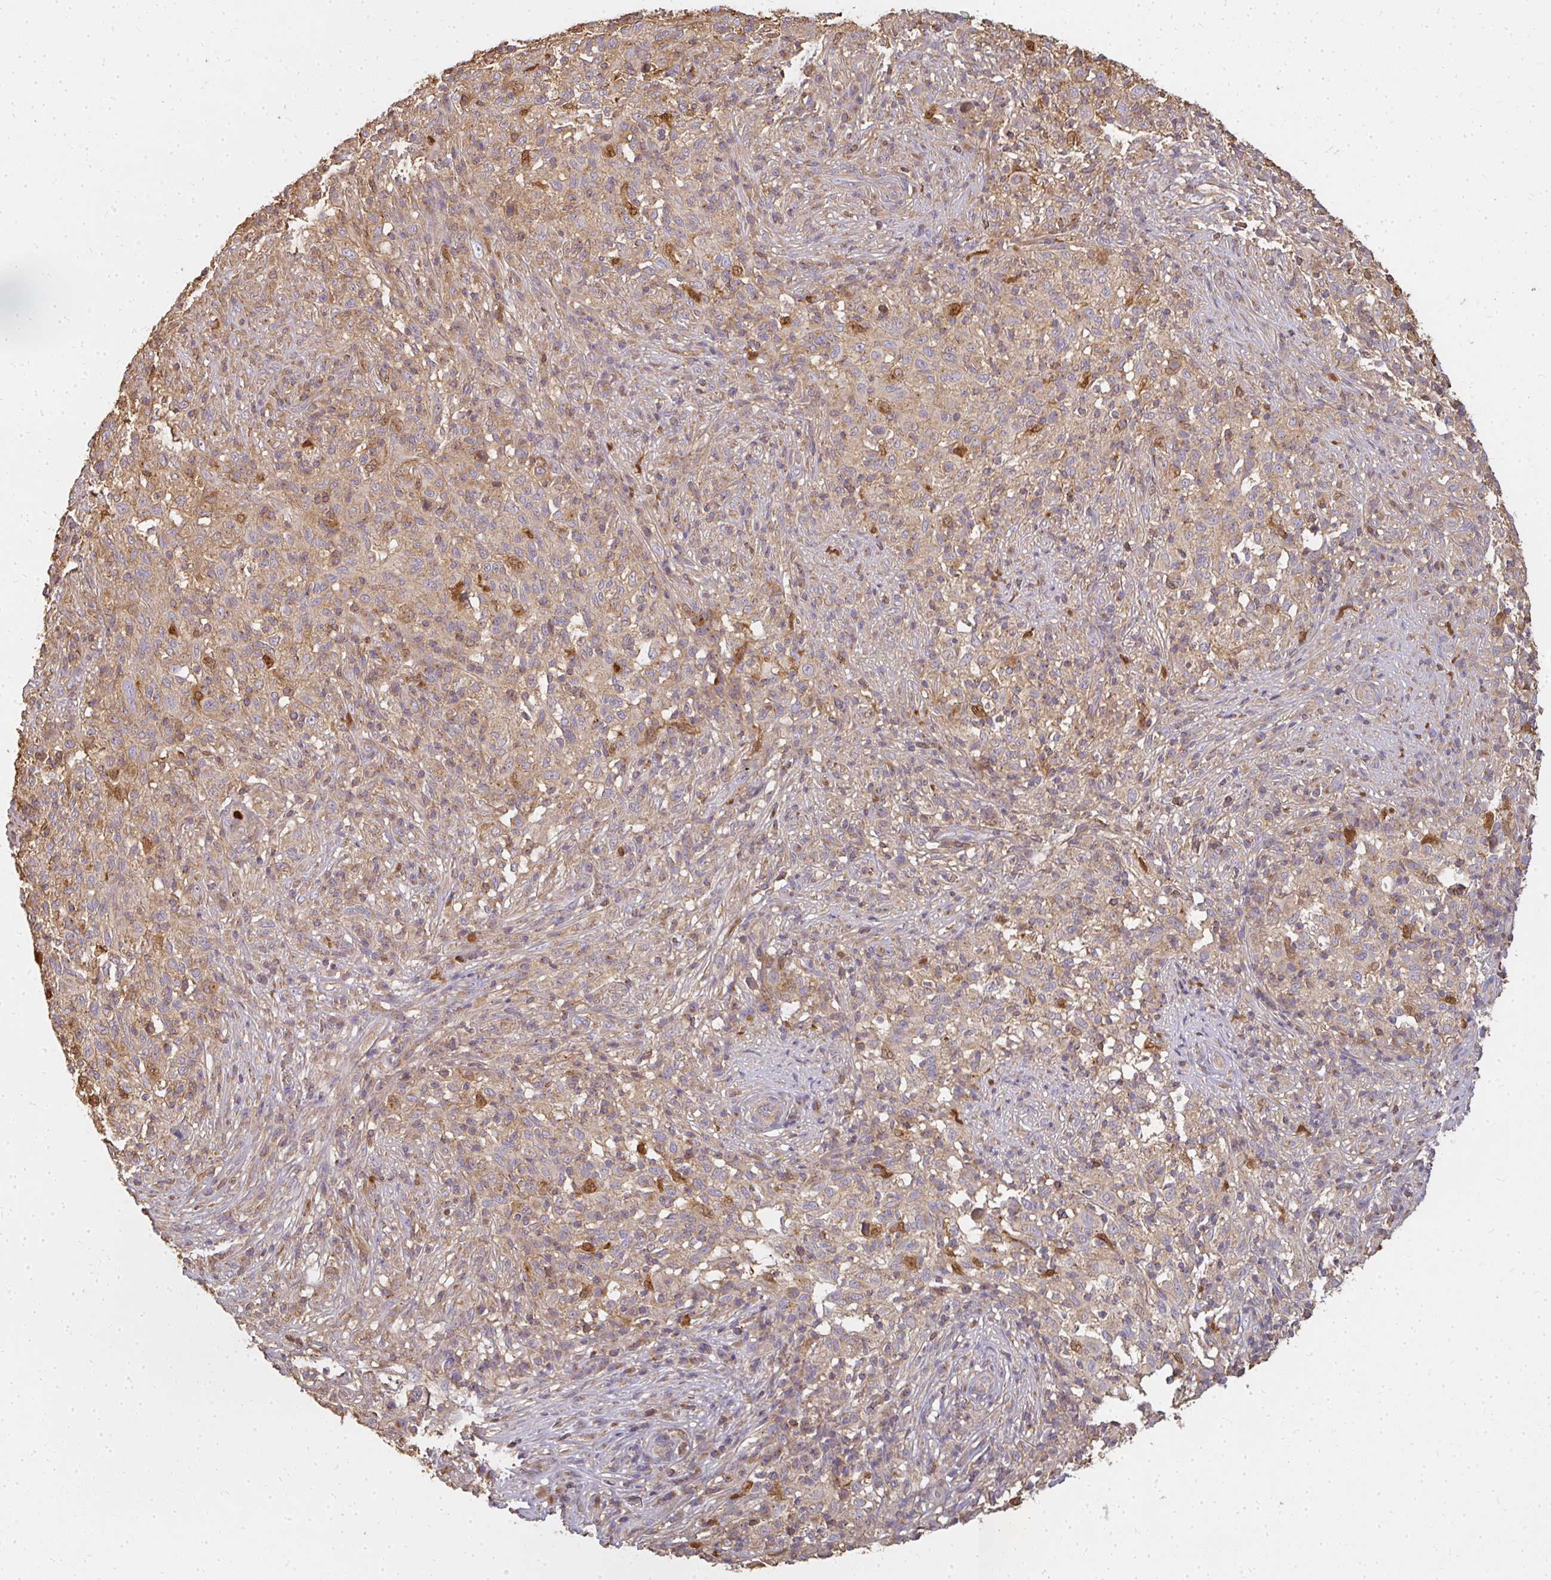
{"staining": {"intensity": "negative", "quantity": "none", "location": "none"}, "tissue": "melanoma", "cell_type": "Tumor cells", "image_type": "cancer", "snomed": [{"axis": "morphology", "description": "Malignant melanoma, NOS"}, {"axis": "topography", "description": "Skin"}], "caption": "Immunohistochemical staining of human melanoma reveals no significant positivity in tumor cells.", "gene": "CNTRL", "patient": {"sex": "male", "age": 66}}